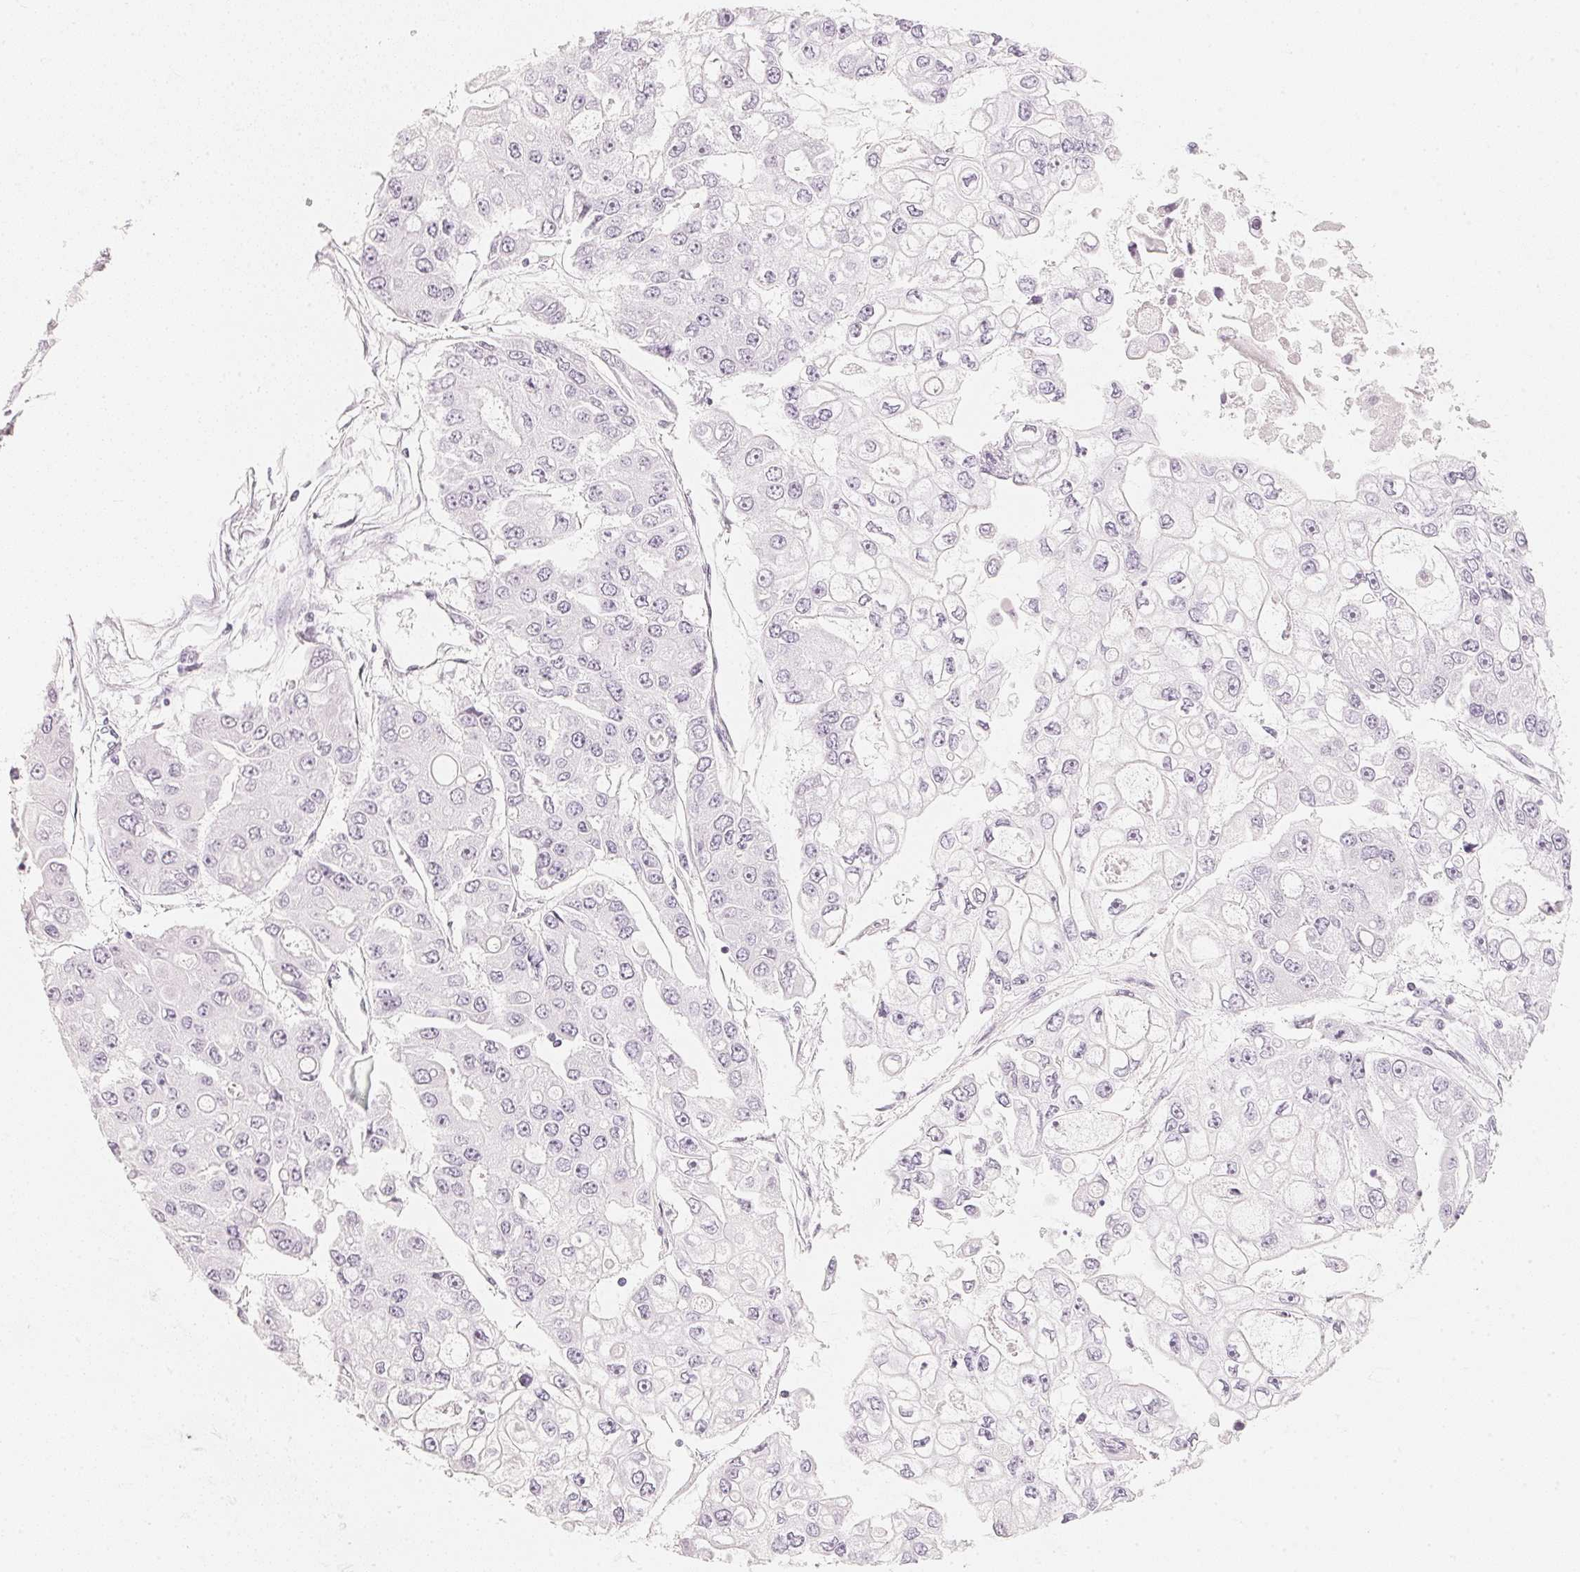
{"staining": {"intensity": "negative", "quantity": "none", "location": "none"}, "tissue": "ovarian cancer", "cell_type": "Tumor cells", "image_type": "cancer", "snomed": [{"axis": "morphology", "description": "Cystadenocarcinoma, serous, NOS"}, {"axis": "topography", "description": "Ovary"}], "caption": "Immunohistochemistry (IHC) photomicrograph of neoplastic tissue: human ovarian cancer (serous cystadenocarcinoma) stained with DAB shows no significant protein expression in tumor cells. Nuclei are stained in blue.", "gene": "SLC22A8", "patient": {"sex": "female", "age": 56}}